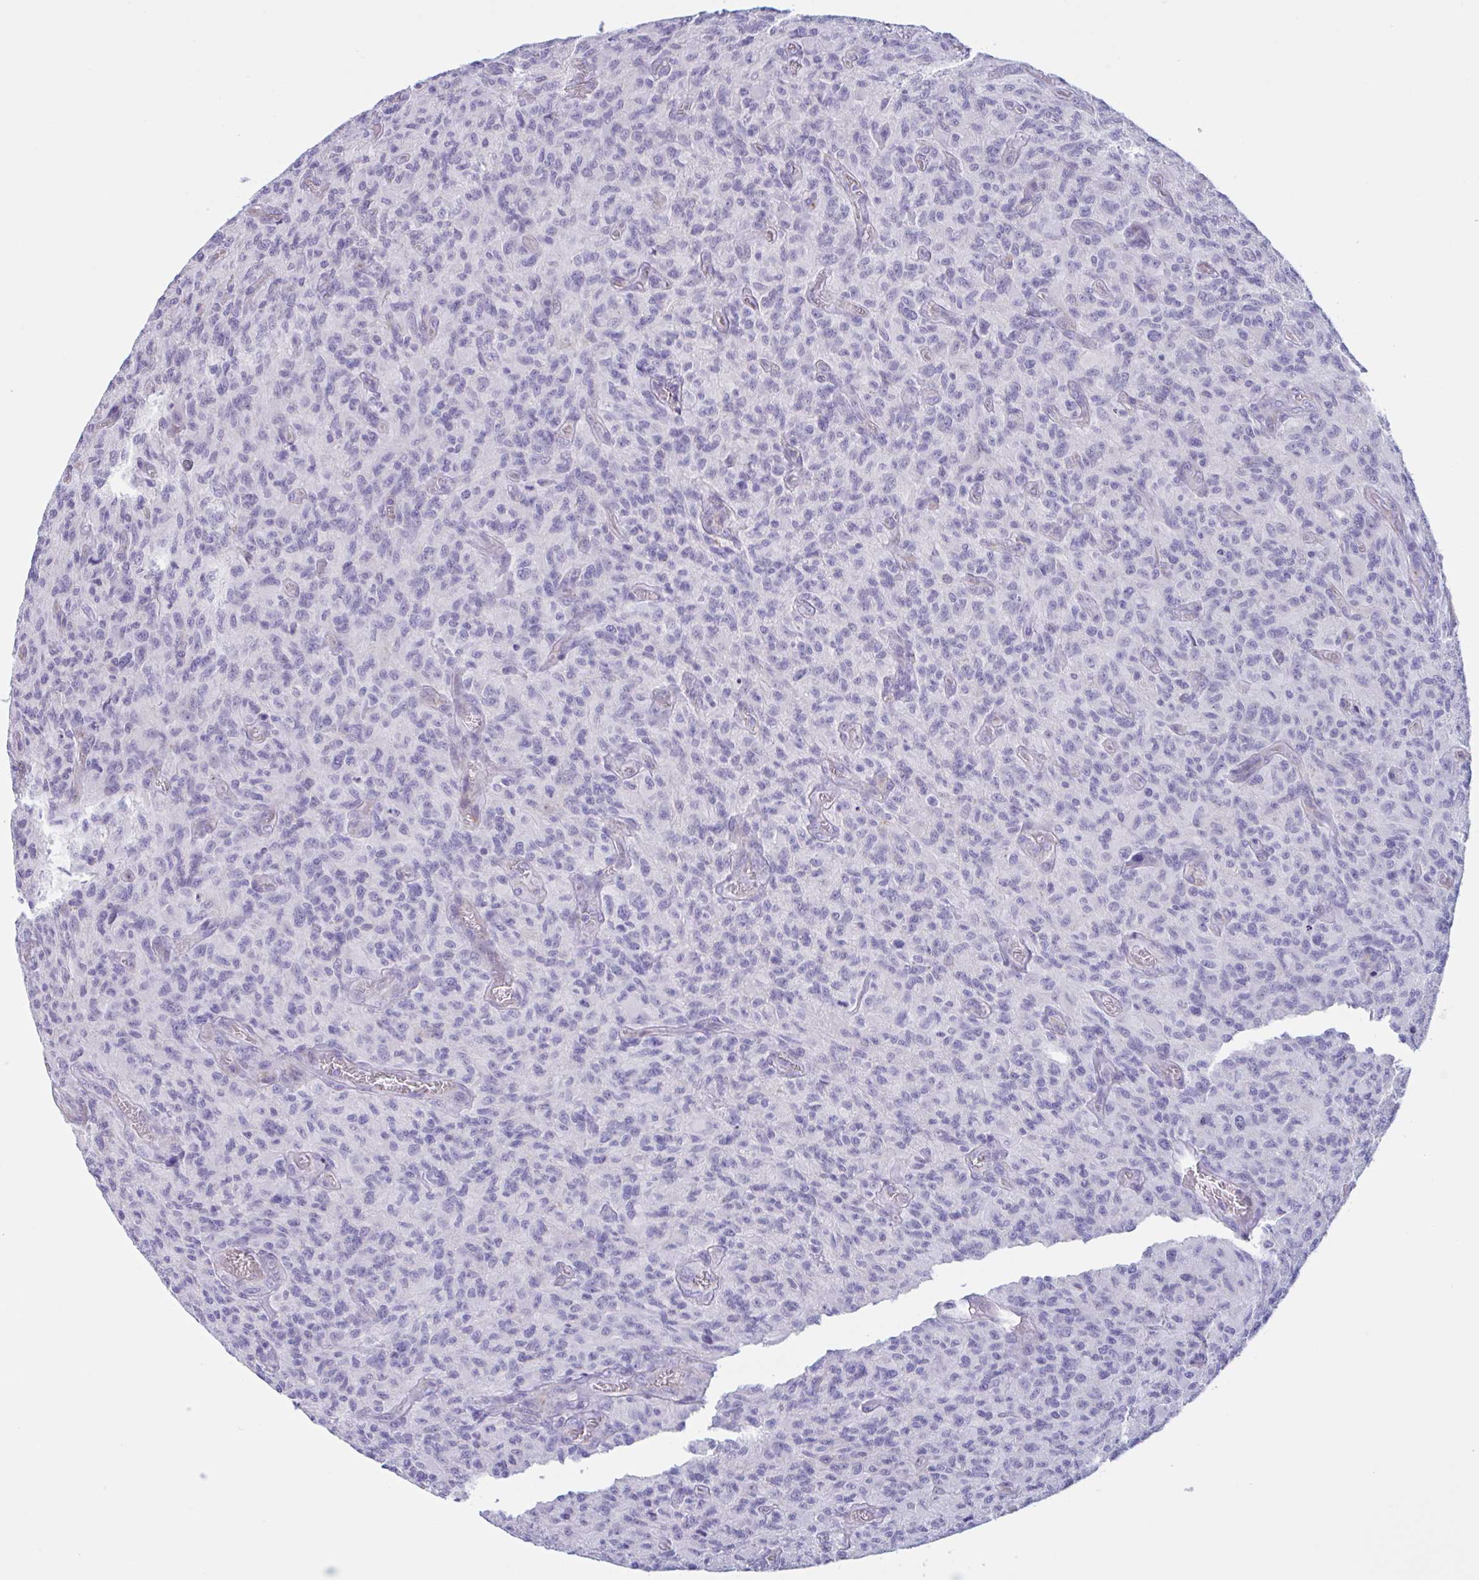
{"staining": {"intensity": "negative", "quantity": "none", "location": "none"}, "tissue": "glioma", "cell_type": "Tumor cells", "image_type": "cancer", "snomed": [{"axis": "morphology", "description": "Glioma, malignant, High grade"}, {"axis": "topography", "description": "Brain"}], "caption": "This is a image of immunohistochemistry (IHC) staining of glioma, which shows no expression in tumor cells.", "gene": "MS4A14", "patient": {"sex": "male", "age": 61}}